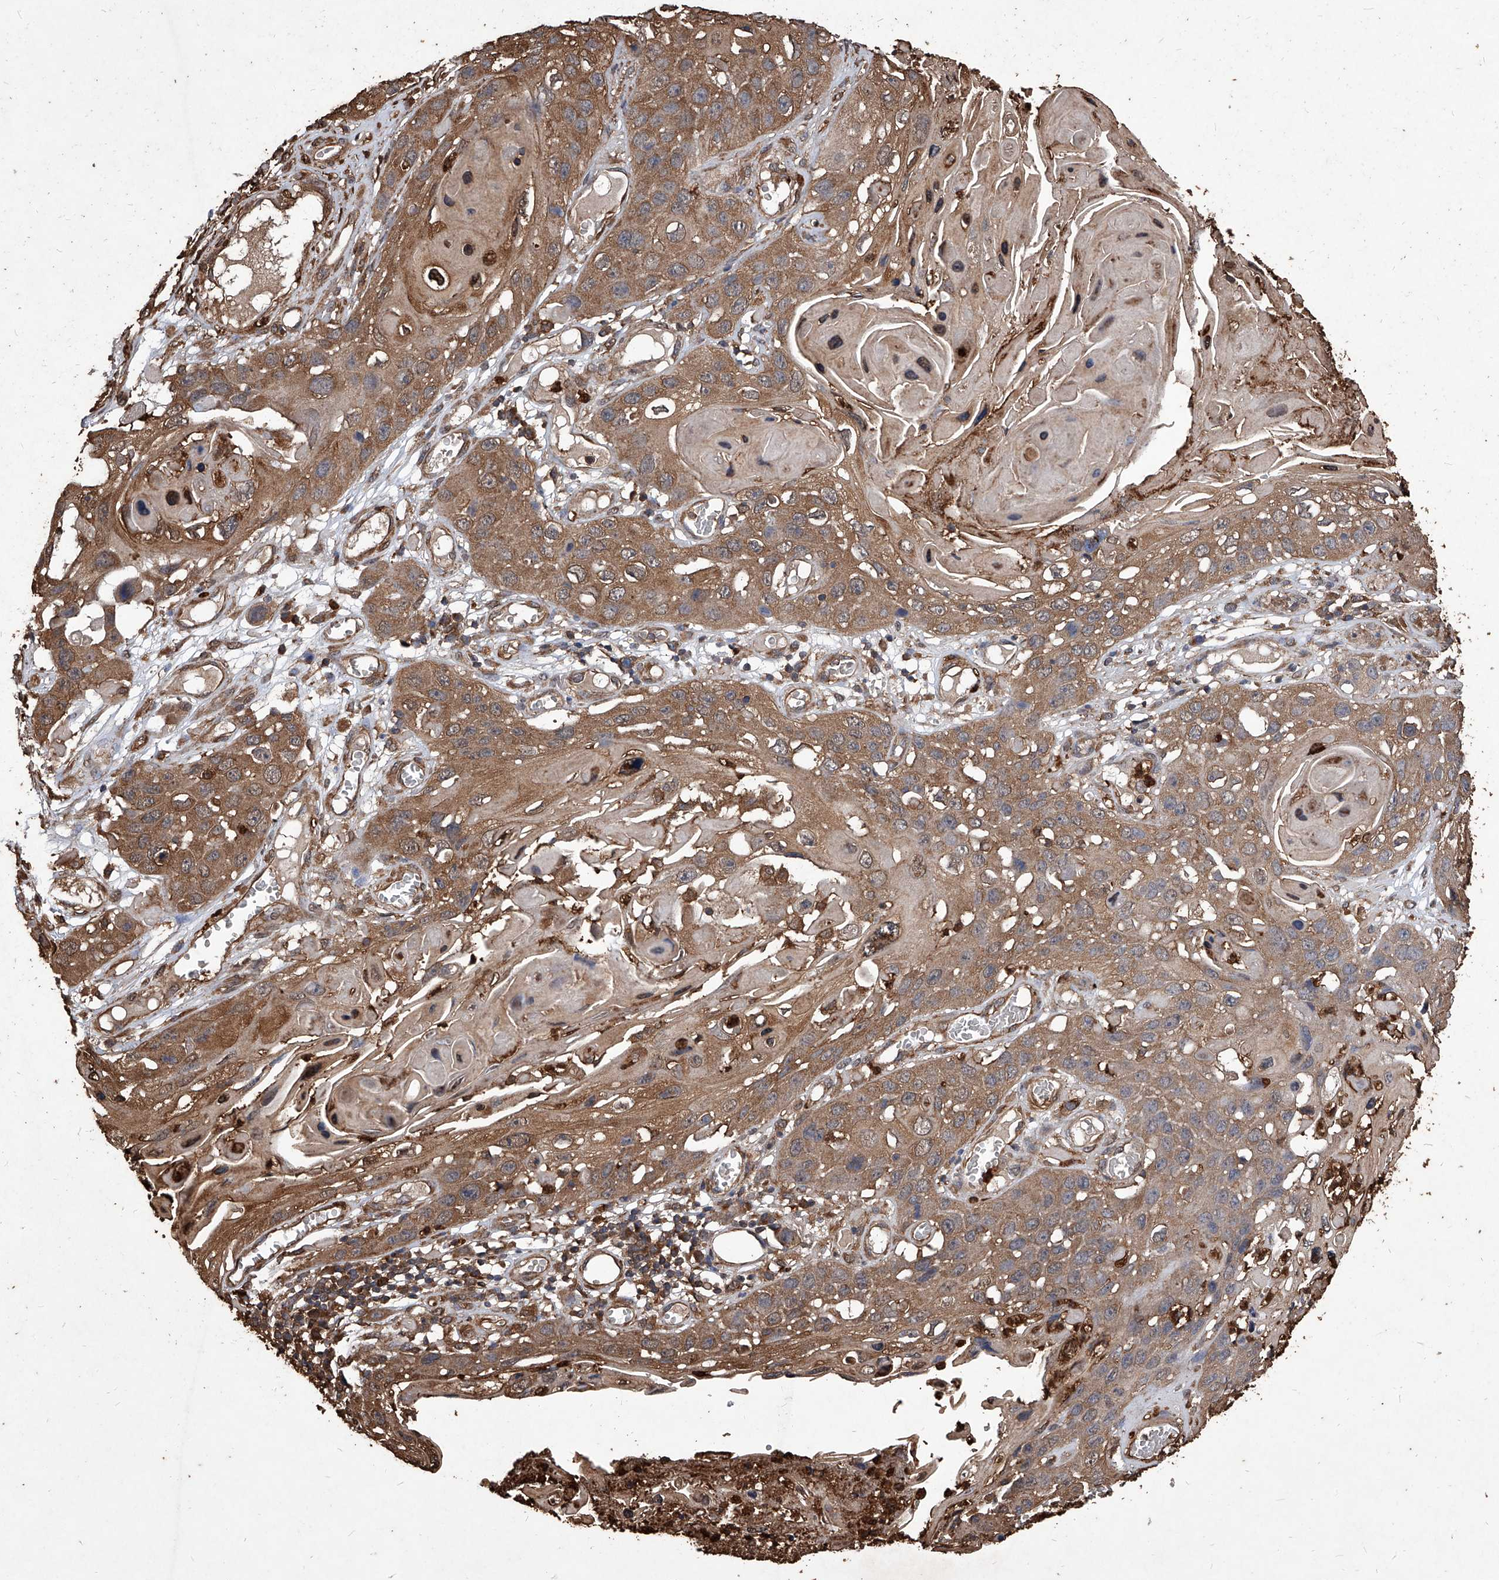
{"staining": {"intensity": "moderate", "quantity": ">75%", "location": "cytoplasmic/membranous"}, "tissue": "skin cancer", "cell_type": "Tumor cells", "image_type": "cancer", "snomed": [{"axis": "morphology", "description": "Squamous cell carcinoma, NOS"}, {"axis": "topography", "description": "Skin"}], "caption": "This micrograph demonstrates immunohistochemistry (IHC) staining of human squamous cell carcinoma (skin), with medium moderate cytoplasmic/membranous expression in approximately >75% of tumor cells.", "gene": "UCP2", "patient": {"sex": "male", "age": 55}}